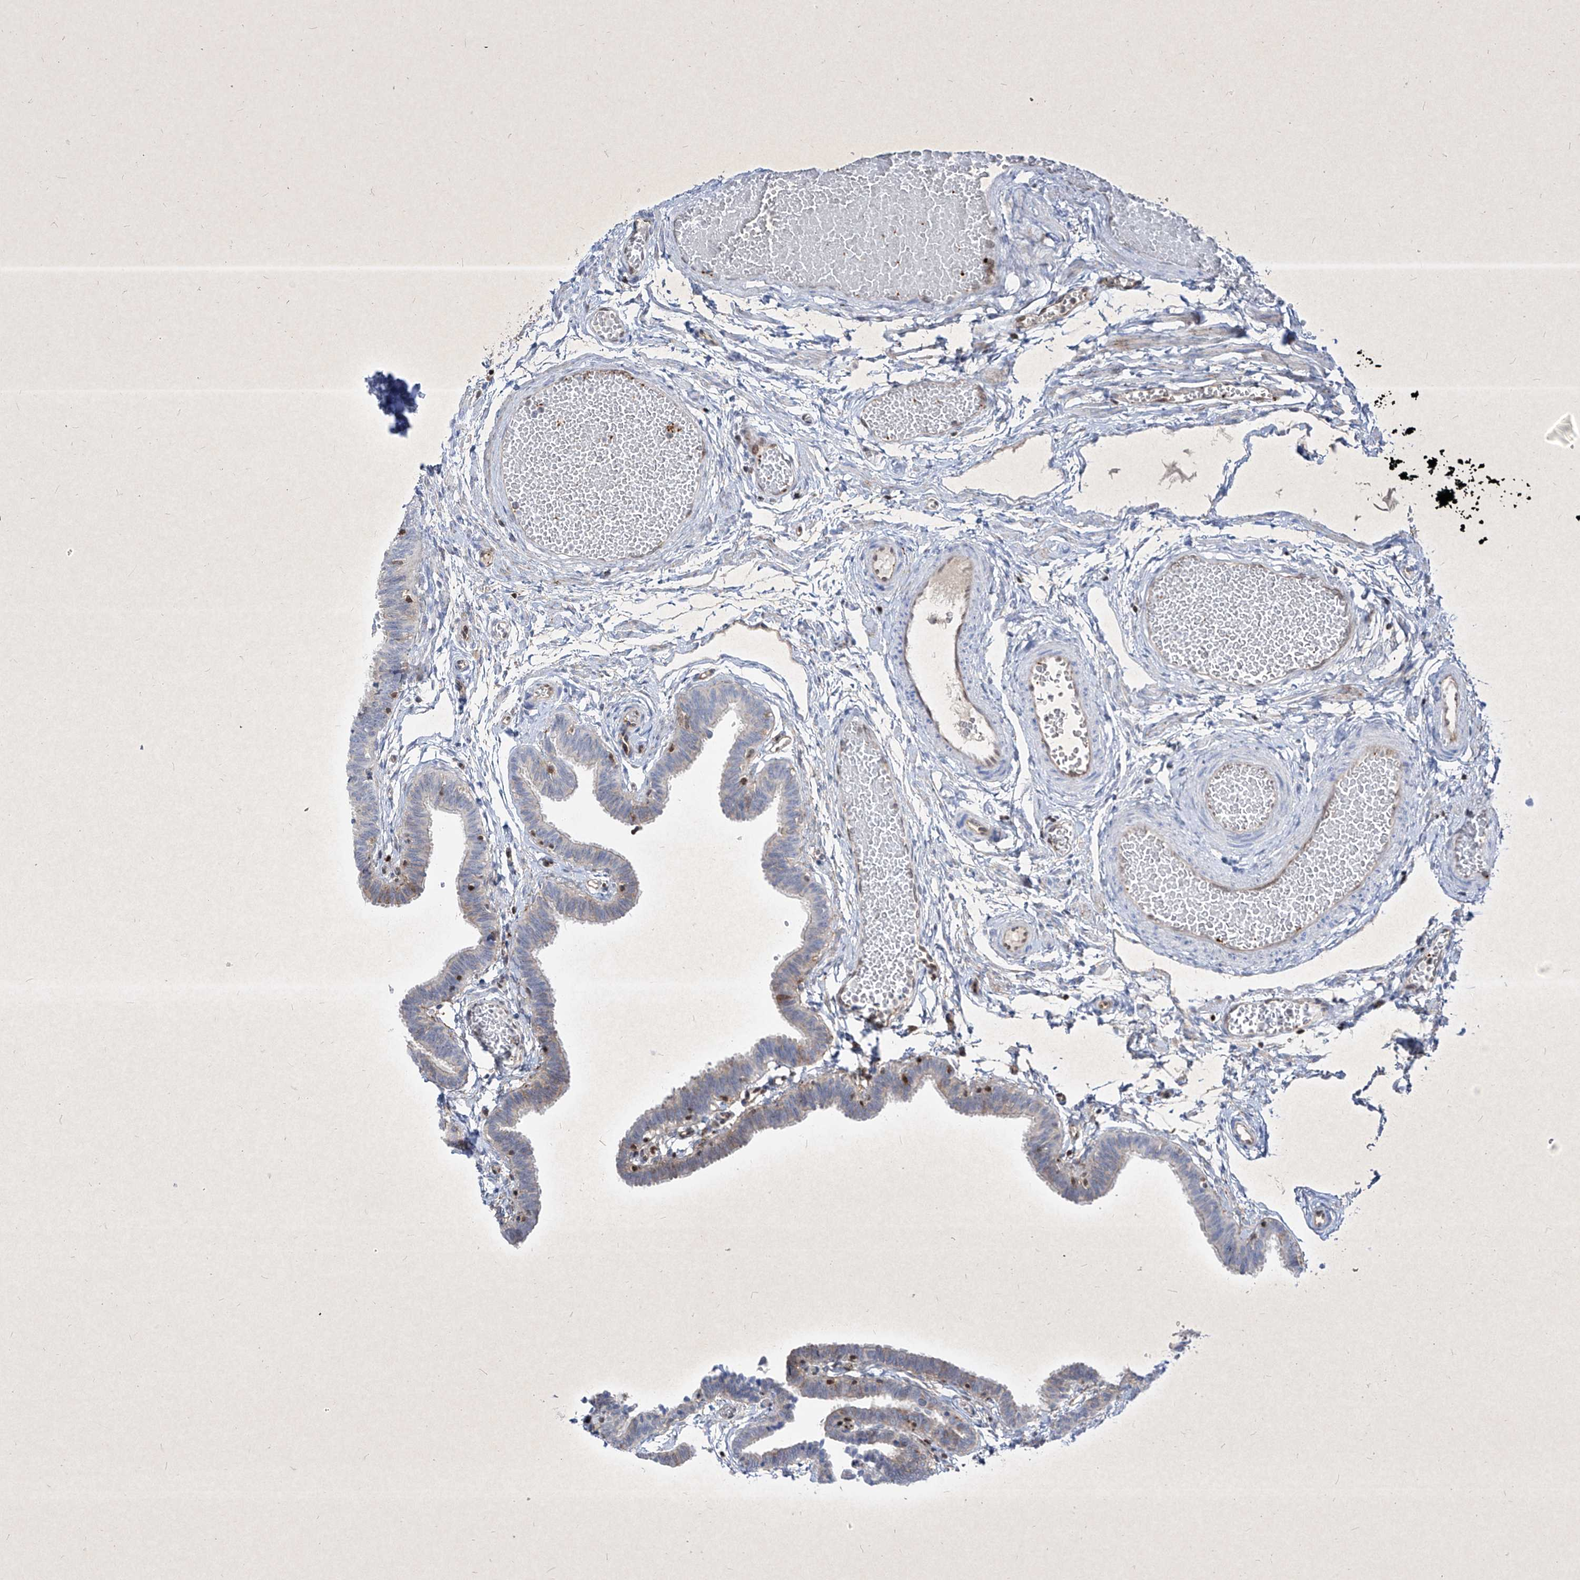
{"staining": {"intensity": "moderate", "quantity": "25%-75%", "location": "cytoplasmic/membranous,nuclear"}, "tissue": "fallopian tube", "cell_type": "Glandular cells", "image_type": "normal", "snomed": [{"axis": "morphology", "description": "Normal tissue, NOS"}, {"axis": "topography", "description": "Fallopian tube"}, {"axis": "topography", "description": "Ovary"}], "caption": "Immunohistochemistry image of normal fallopian tube: fallopian tube stained using immunohistochemistry (IHC) demonstrates medium levels of moderate protein expression localized specifically in the cytoplasmic/membranous,nuclear of glandular cells, appearing as a cytoplasmic/membranous,nuclear brown color.", "gene": "PSMB10", "patient": {"sex": "female", "age": 23}}